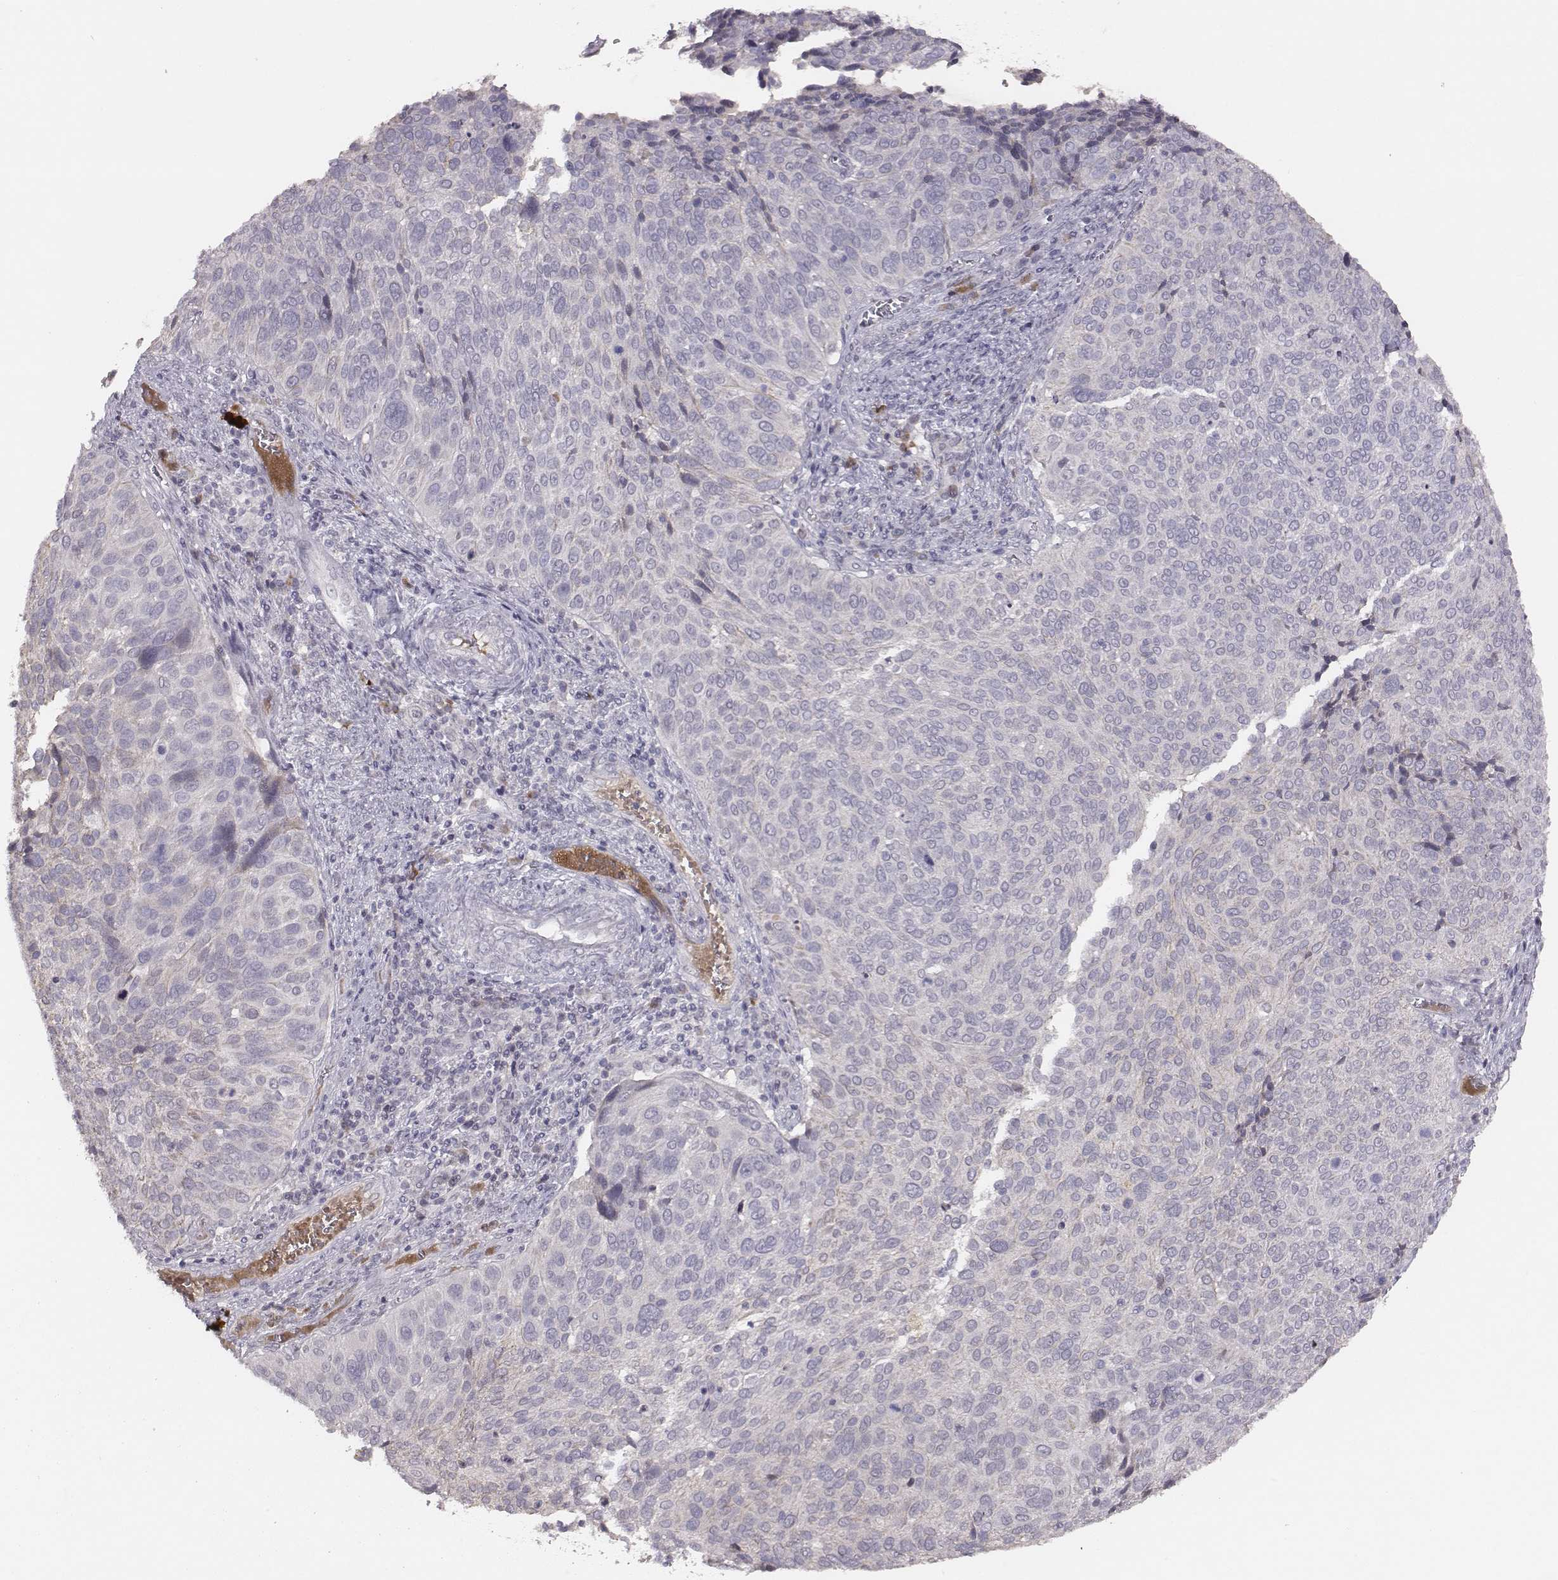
{"staining": {"intensity": "negative", "quantity": "none", "location": "none"}, "tissue": "cervical cancer", "cell_type": "Tumor cells", "image_type": "cancer", "snomed": [{"axis": "morphology", "description": "Squamous cell carcinoma, NOS"}, {"axis": "topography", "description": "Cervix"}], "caption": "DAB immunohistochemical staining of human cervical squamous cell carcinoma displays no significant staining in tumor cells.", "gene": "SLC22A6", "patient": {"sex": "female", "age": 39}}